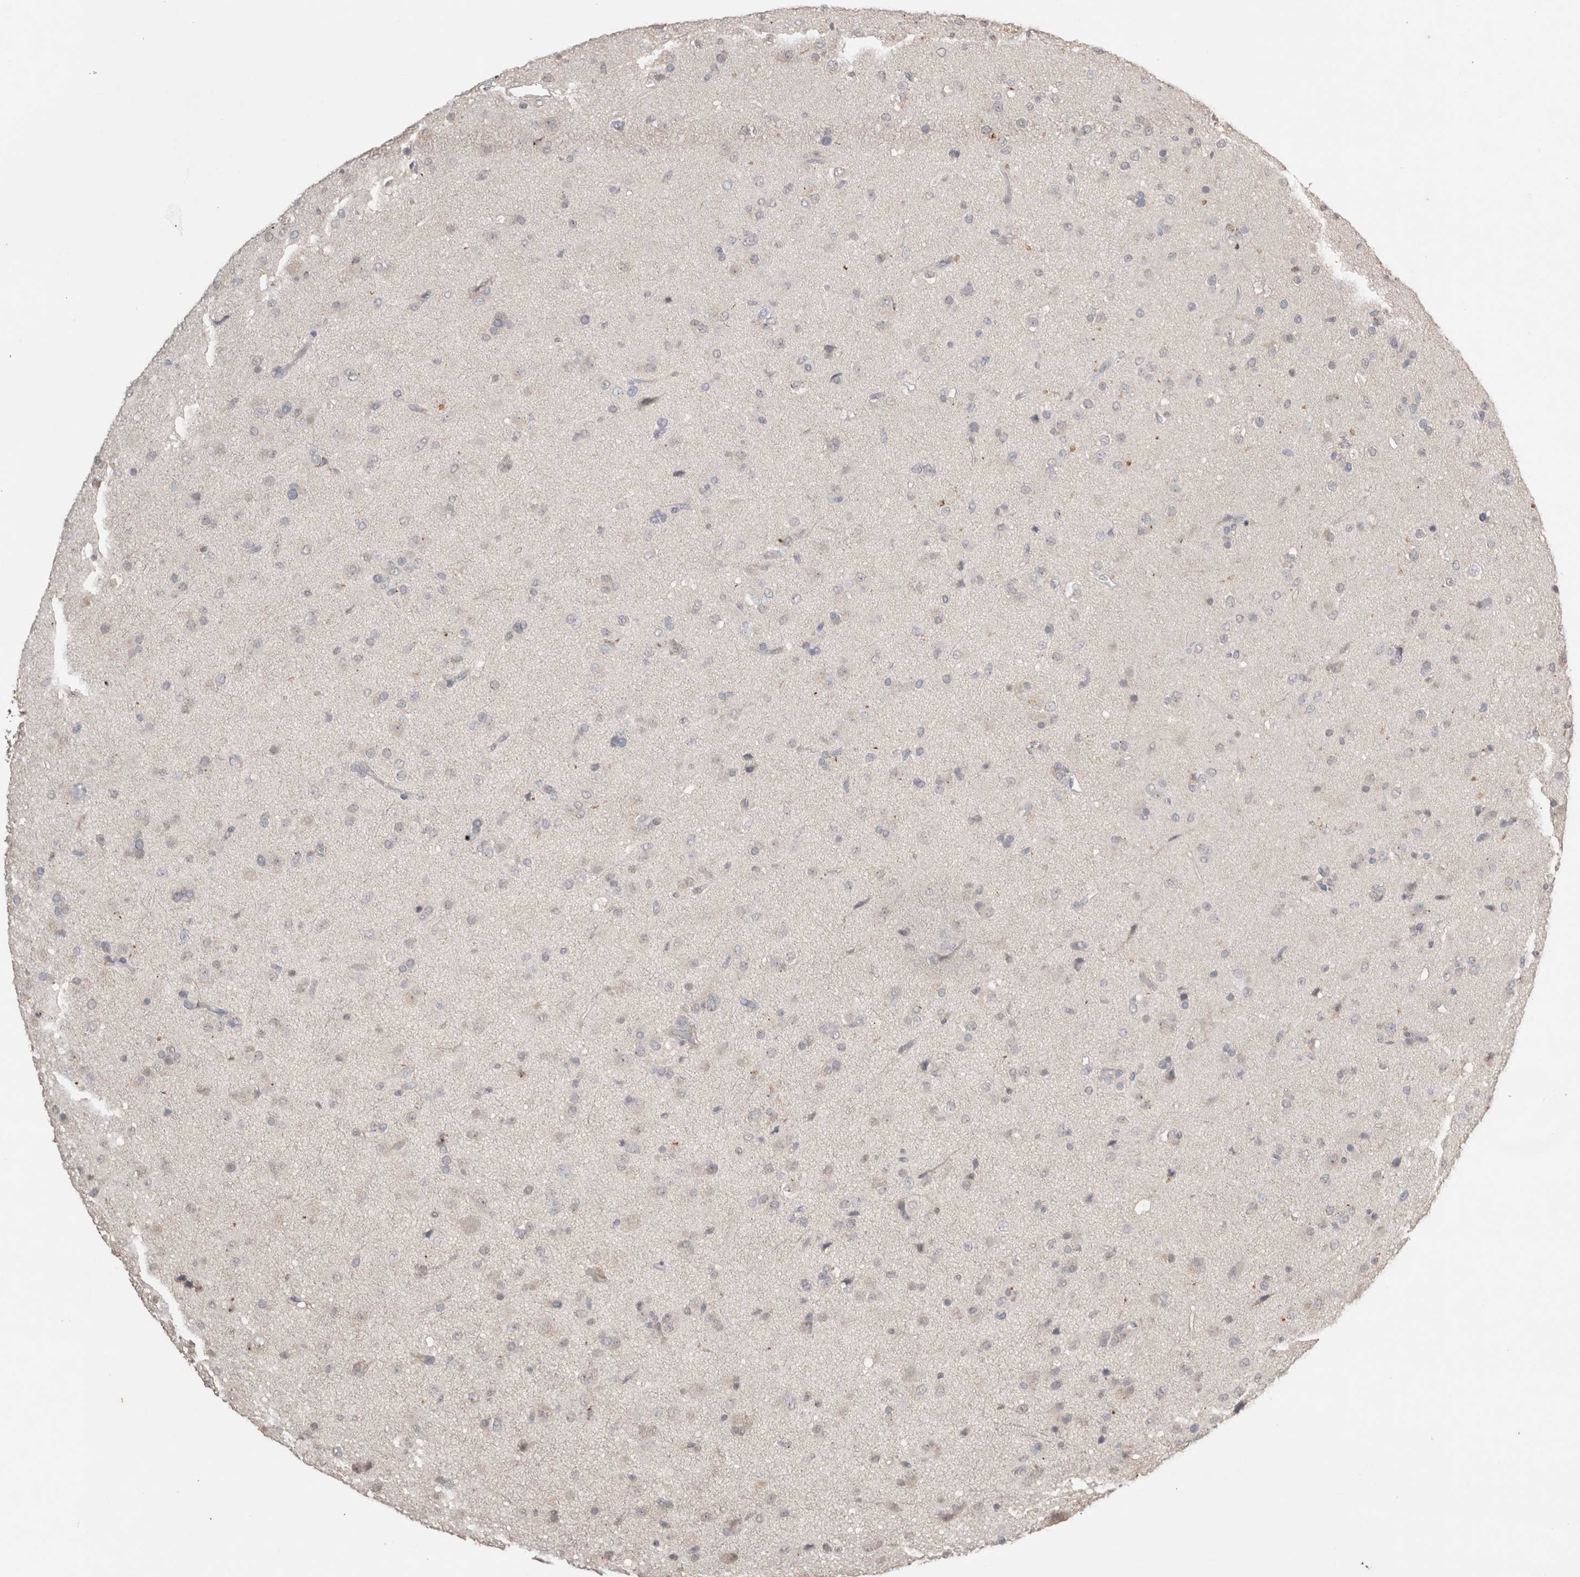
{"staining": {"intensity": "negative", "quantity": "none", "location": "none"}, "tissue": "glioma", "cell_type": "Tumor cells", "image_type": "cancer", "snomed": [{"axis": "morphology", "description": "Glioma, malignant, Low grade"}, {"axis": "topography", "description": "Brain"}], "caption": "Human glioma stained for a protein using immunohistochemistry exhibits no expression in tumor cells.", "gene": "NAALADL2", "patient": {"sex": "male", "age": 65}}